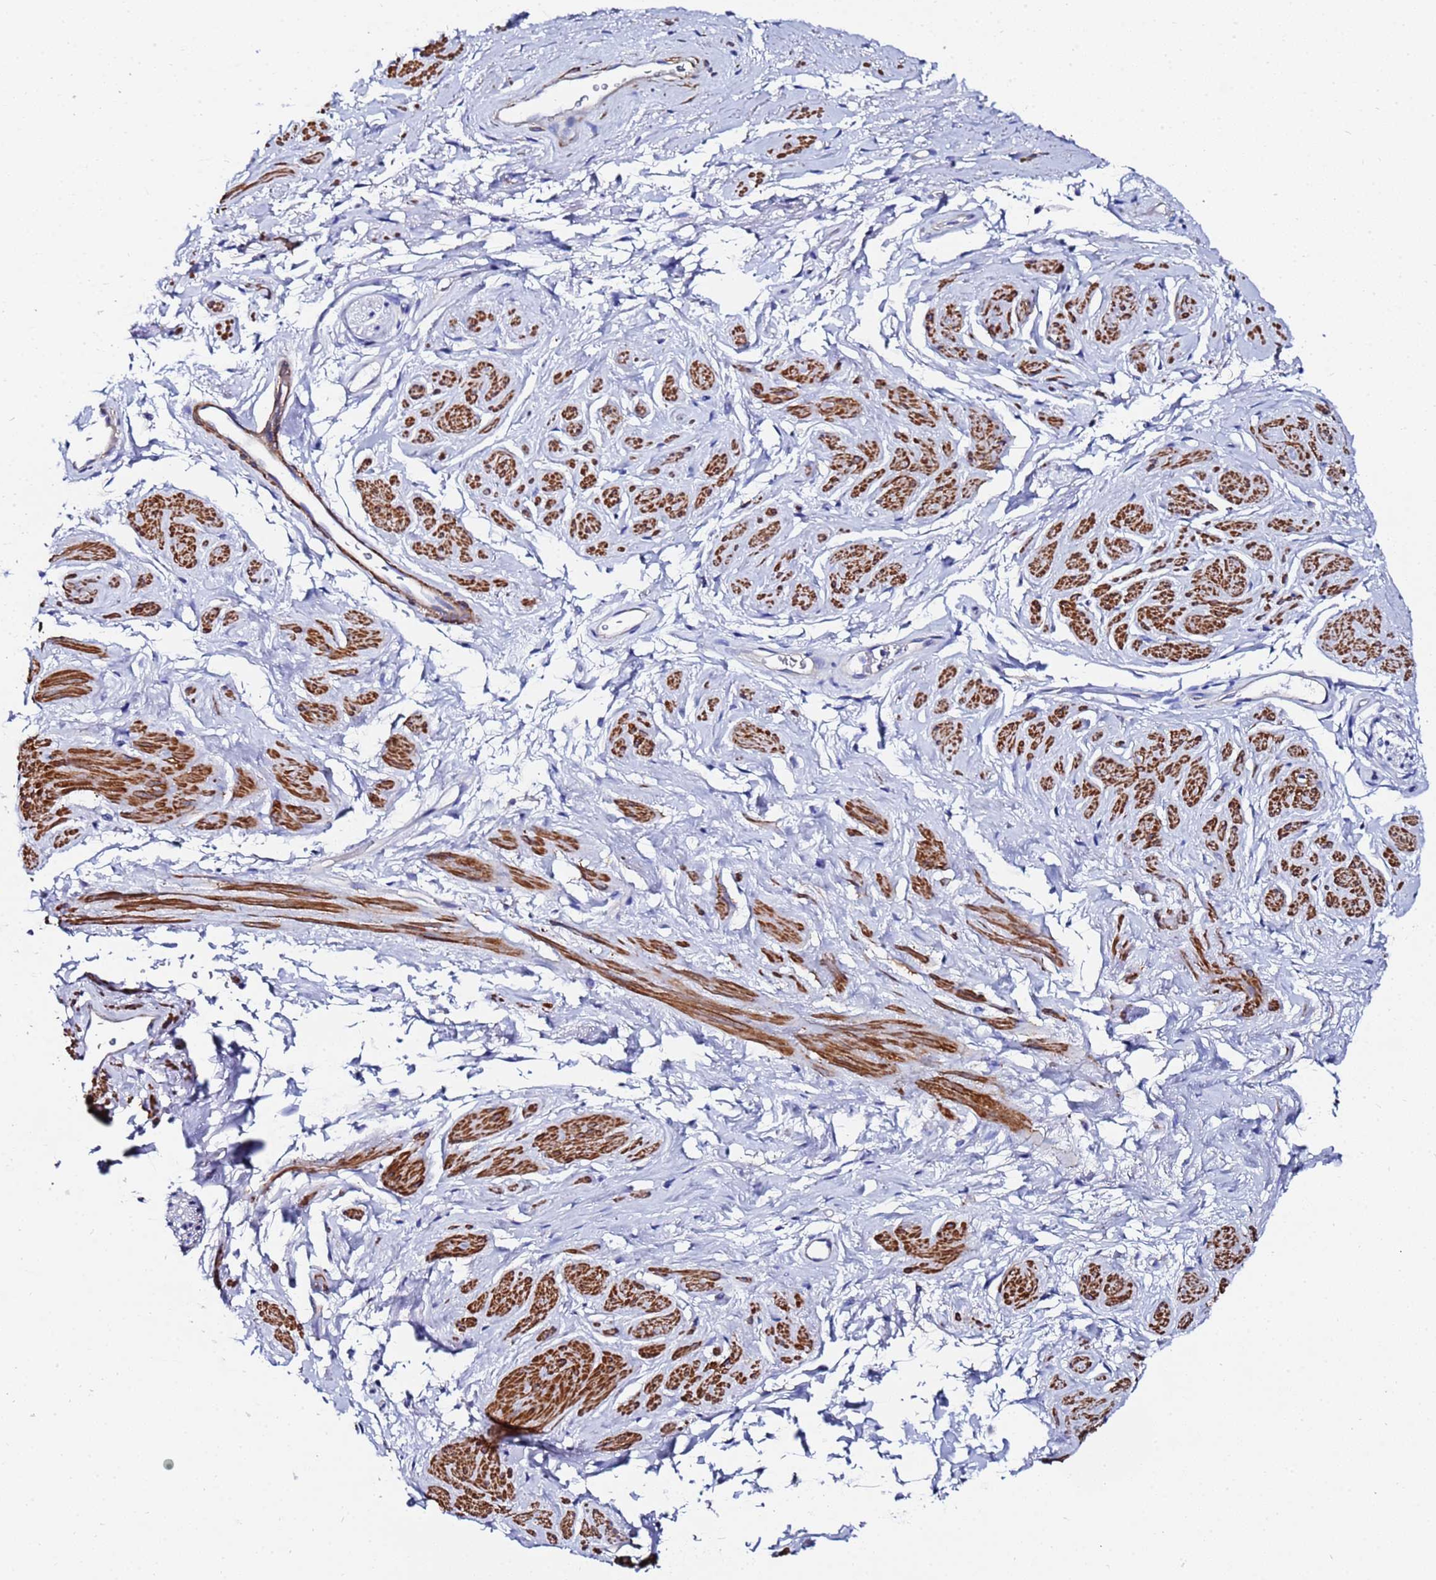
{"staining": {"intensity": "negative", "quantity": "none", "location": "none"}, "tissue": "adipose tissue", "cell_type": "Adipocytes", "image_type": "normal", "snomed": [{"axis": "morphology", "description": "Normal tissue, NOS"}, {"axis": "morphology", "description": "Adenocarcinoma, NOS"}, {"axis": "topography", "description": "Rectum"}, {"axis": "topography", "description": "Vagina"}, {"axis": "topography", "description": "Peripheral nerve tissue"}], "caption": "Protein analysis of benign adipose tissue displays no significant positivity in adipocytes.", "gene": "RAB39A", "patient": {"sex": "female", "age": 71}}